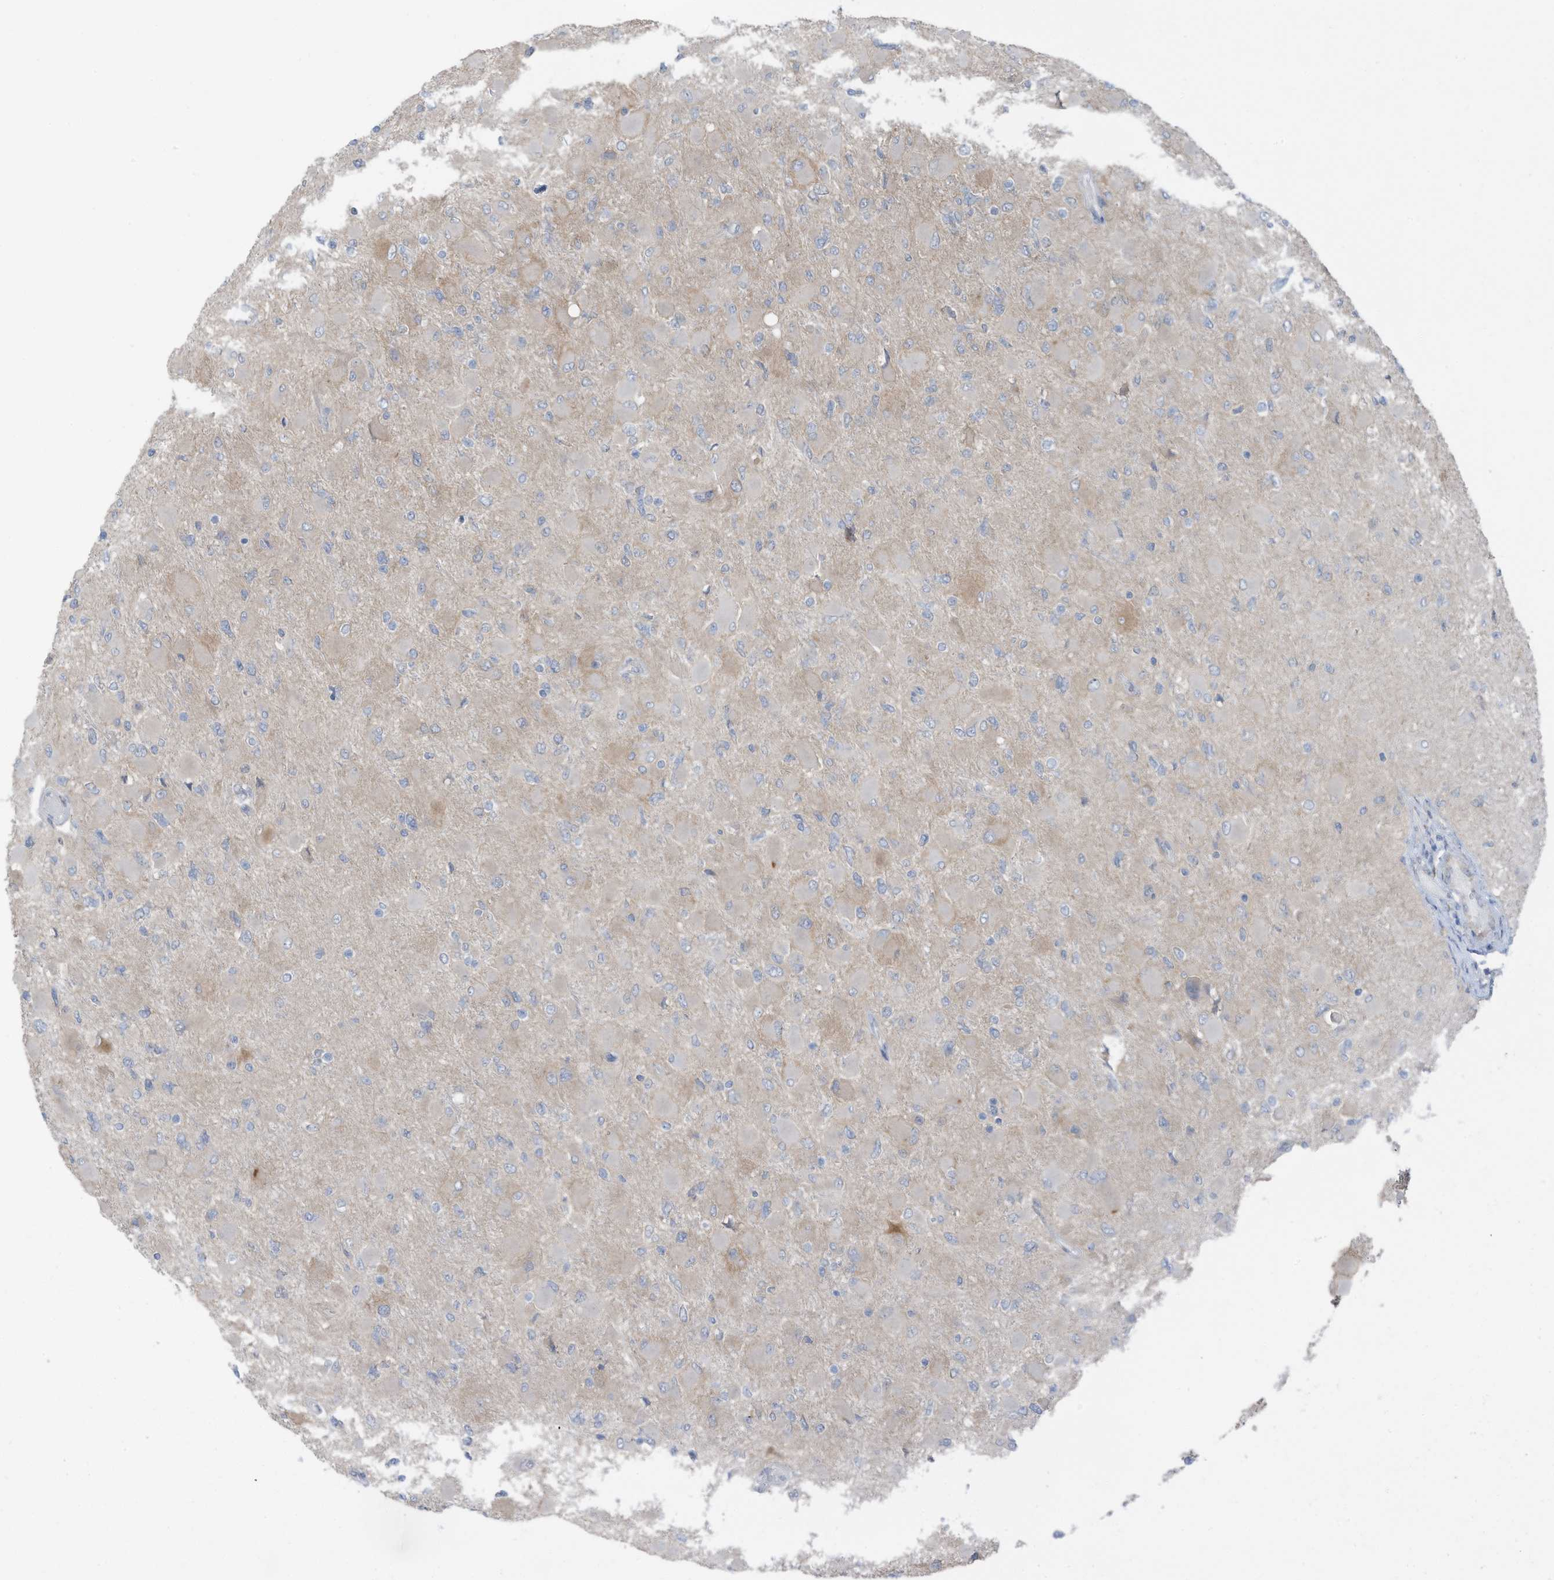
{"staining": {"intensity": "negative", "quantity": "none", "location": "none"}, "tissue": "glioma", "cell_type": "Tumor cells", "image_type": "cancer", "snomed": [{"axis": "morphology", "description": "Glioma, malignant, High grade"}, {"axis": "topography", "description": "Cerebral cortex"}], "caption": "The IHC histopathology image has no significant staining in tumor cells of glioma tissue.", "gene": "ARHGEF33", "patient": {"sex": "female", "age": 36}}